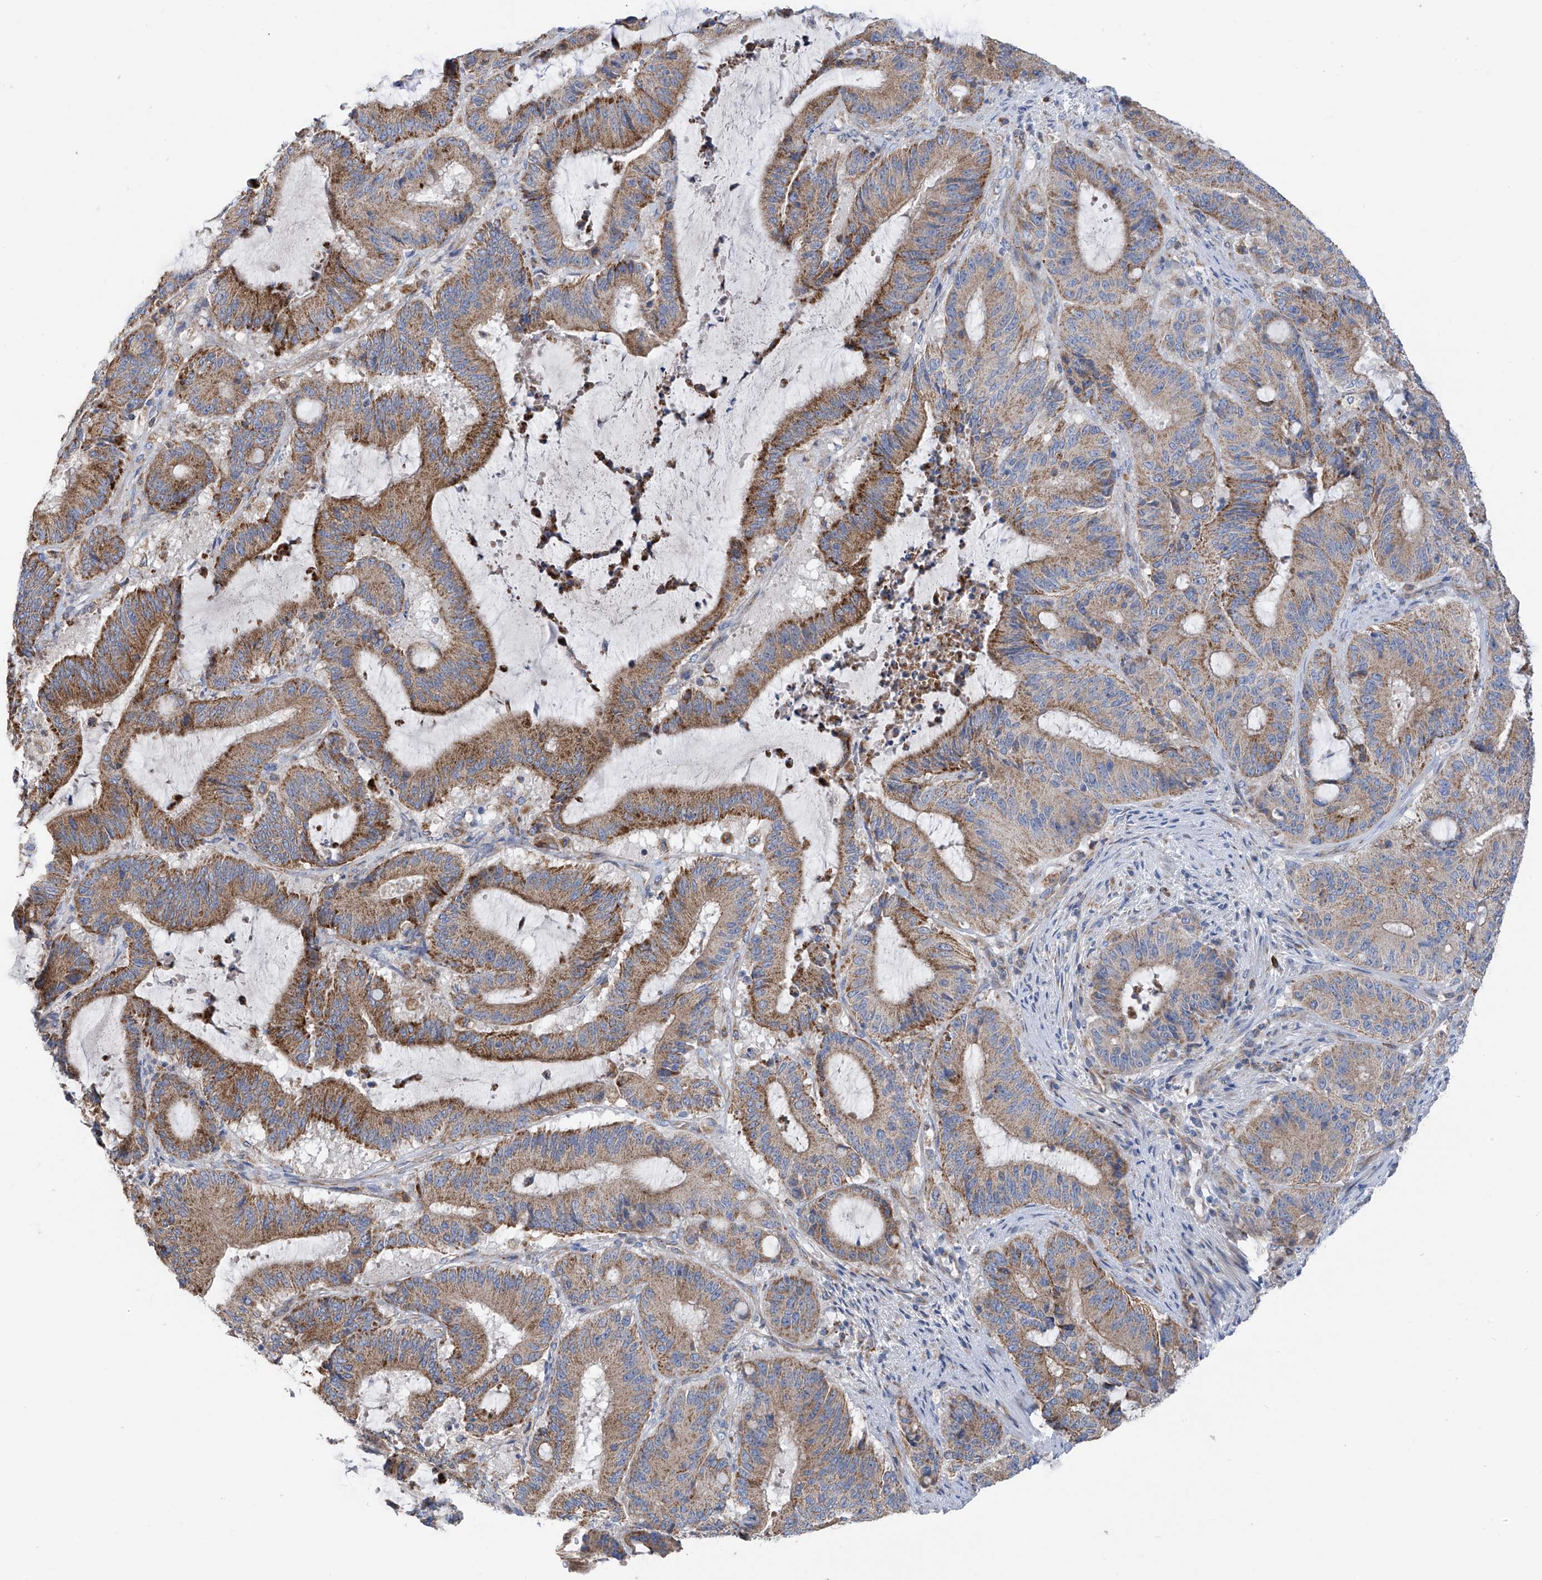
{"staining": {"intensity": "moderate", "quantity": ">75%", "location": "cytoplasmic/membranous"}, "tissue": "liver cancer", "cell_type": "Tumor cells", "image_type": "cancer", "snomed": [{"axis": "morphology", "description": "Normal tissue, NOS"}, {"axis": "morphology", "description": "Cholangiocarcinoma"}, {"axis": "topography", "description": "Liver"}, {"axis": "topography", "description": "Peripheral nerve tissue"}], "caption": "An image of human liver cancer stained for a protein demonstrates moderate cytoplasmic/membranous brown staining in tumor cells.", "gene": "EIF5B", "patient": {"sex": "female", "age": 73}}